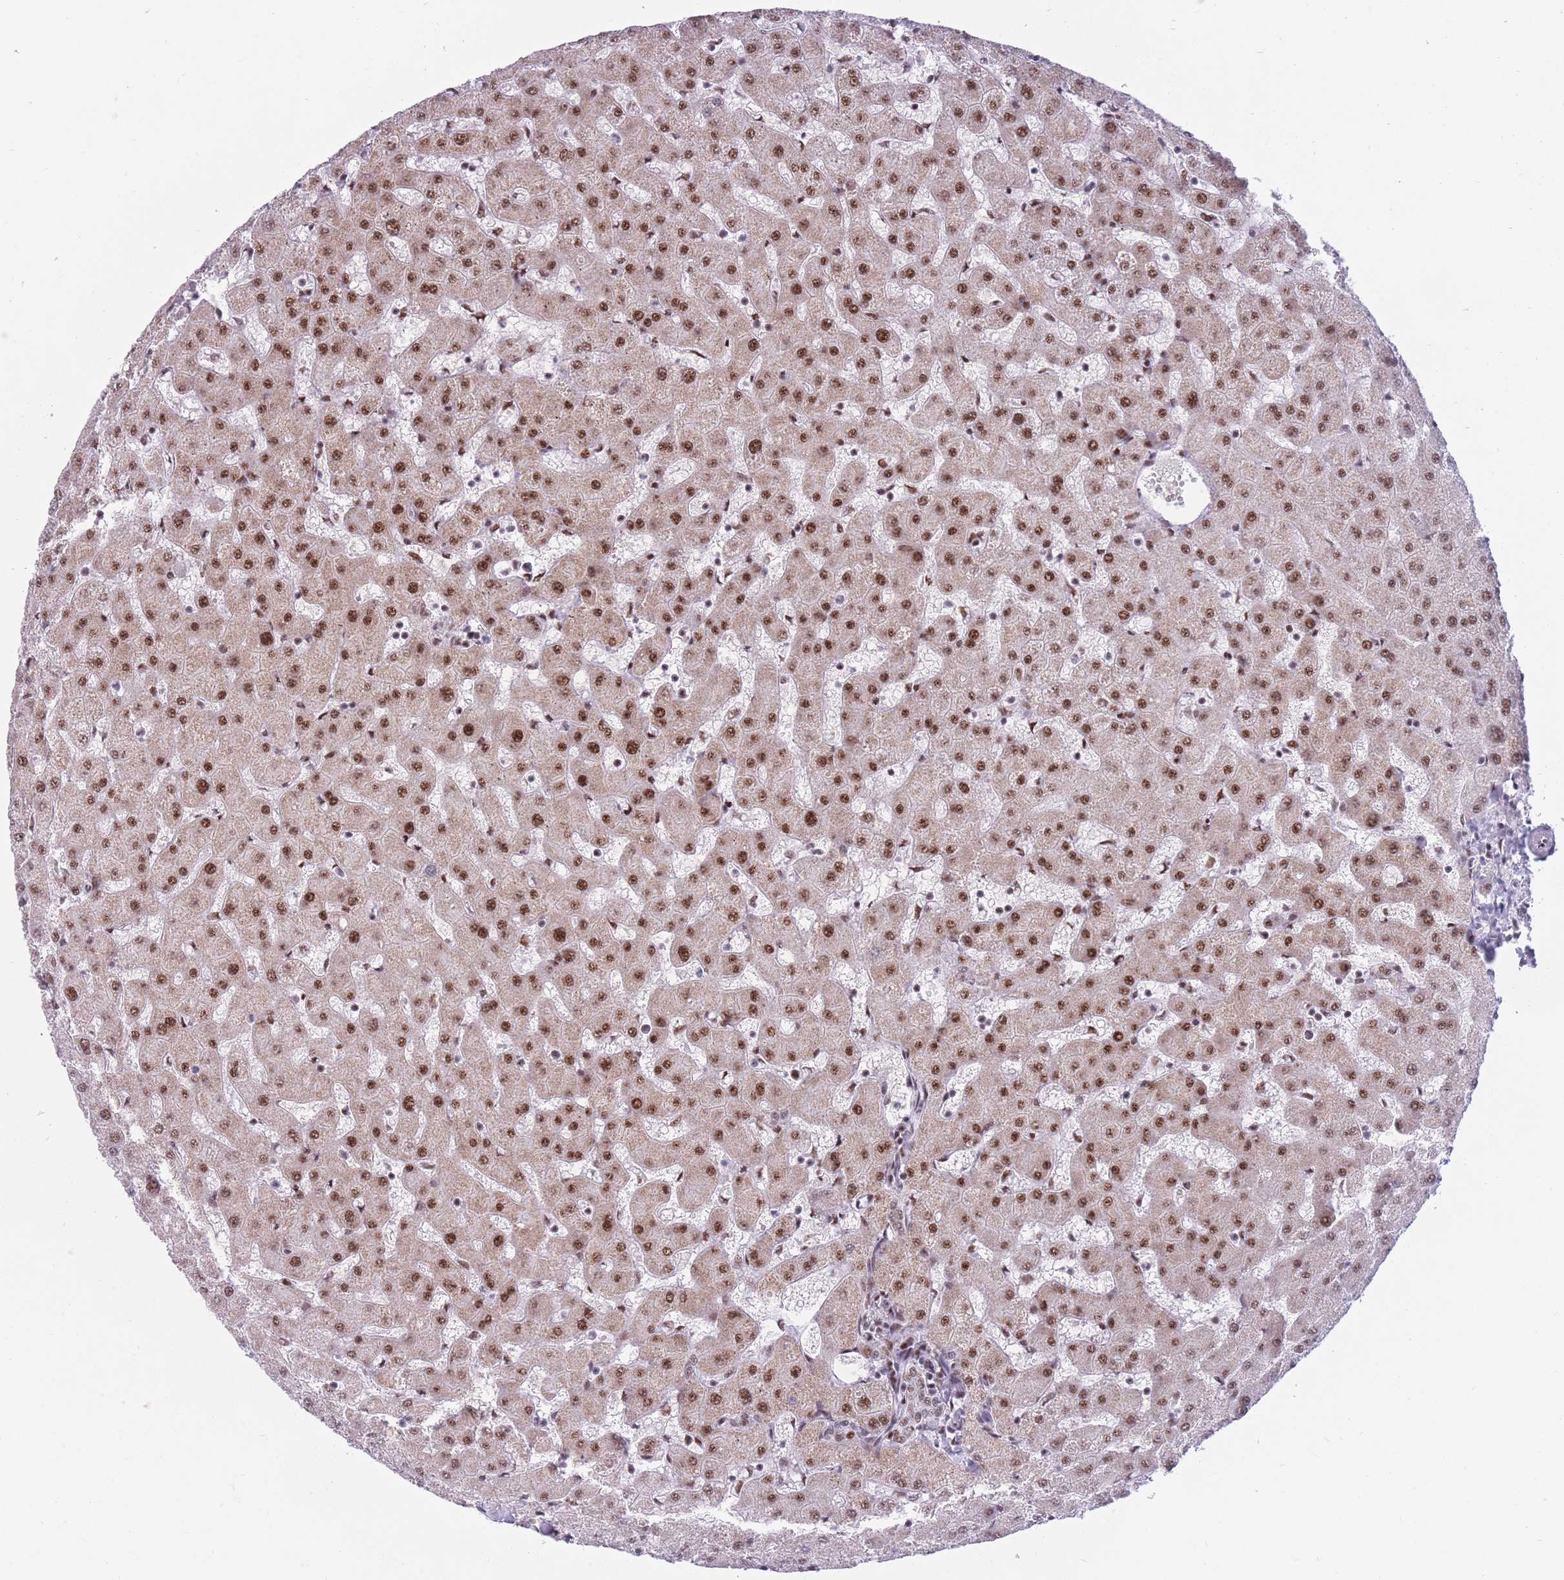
{"staining": {"intensity": "moderate", "quantity": "25%-75%", "location": "nuclear"}, "tissue": "liver", "cell_type": "Cholangiocytes", "image_type": "normal", "snomed": [{"axis": "morphology", "description": "Normal tissue, NOS"}, {"axis": "topography", "description": "Liver"}], "caption": "Liver stained with DAB (3,3'-diaminobenzidine) immunohistochemistry shows medium levels of moderate nuclear expression in approximately 25%-75% of cholangiocytes.", "gene": "TMEM35B", "patient": {"sex": "female", "age": 63}}